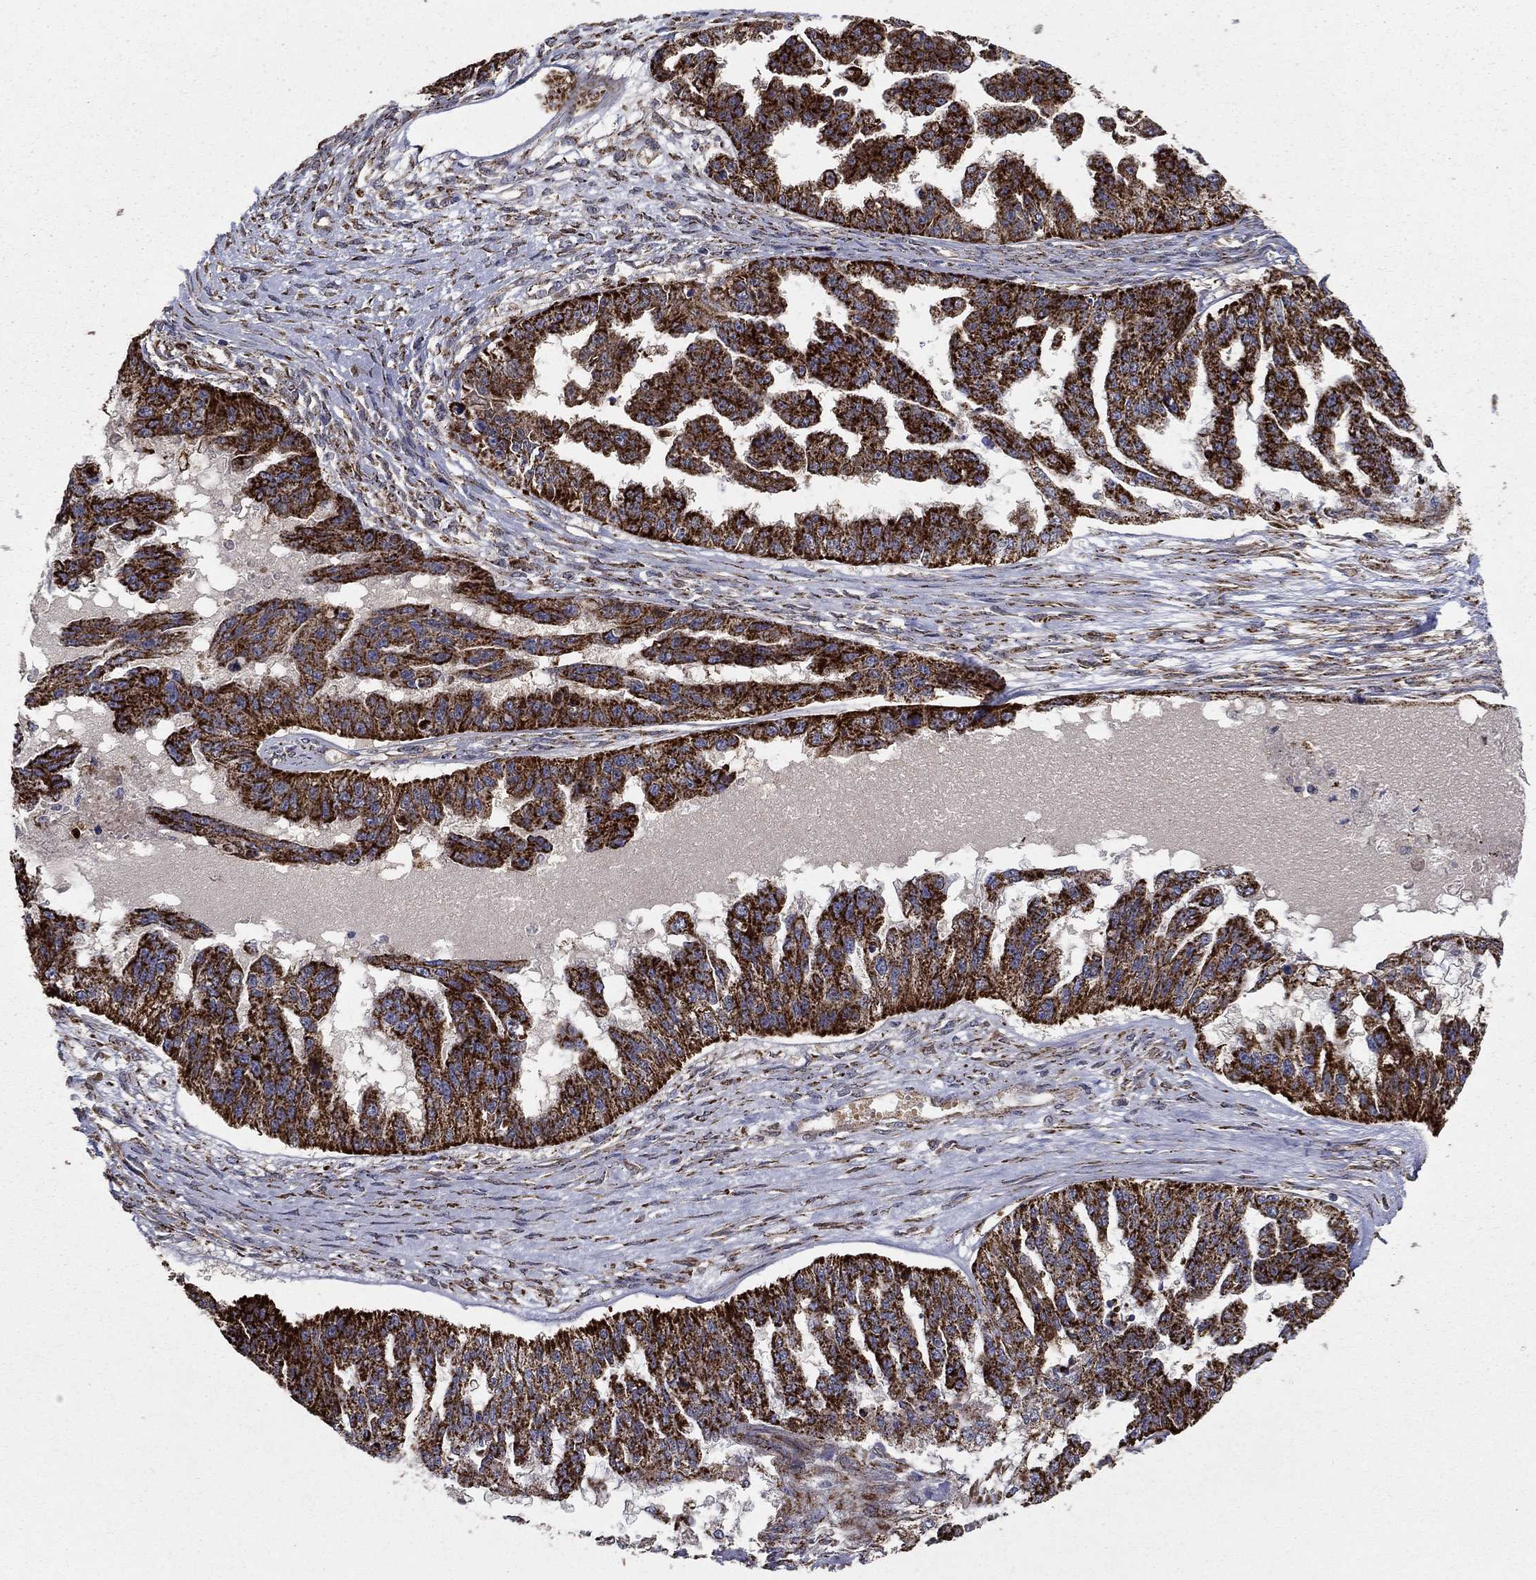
{"staining": {"intensity": "strong", "quantity": ">75%", "location": "cytoplasmic/membranous"}, "tissue": "ovarian cancer", "cell_type": "Tumor cells", "image_type": "cancer", "snomed": [{"axis": "morphology", "description": "Cystadenocarcinoma, serous, NOS"}, {"axis": "topography", "description": "Ovary"}], "caption": "A photomicrograph of ovarian cancer stained for a protein displays strong cytoplasmic/membranous brown staining in tumor cells.", "gene": "GCSH", "patient": {"sex": "female", "age": 58}}